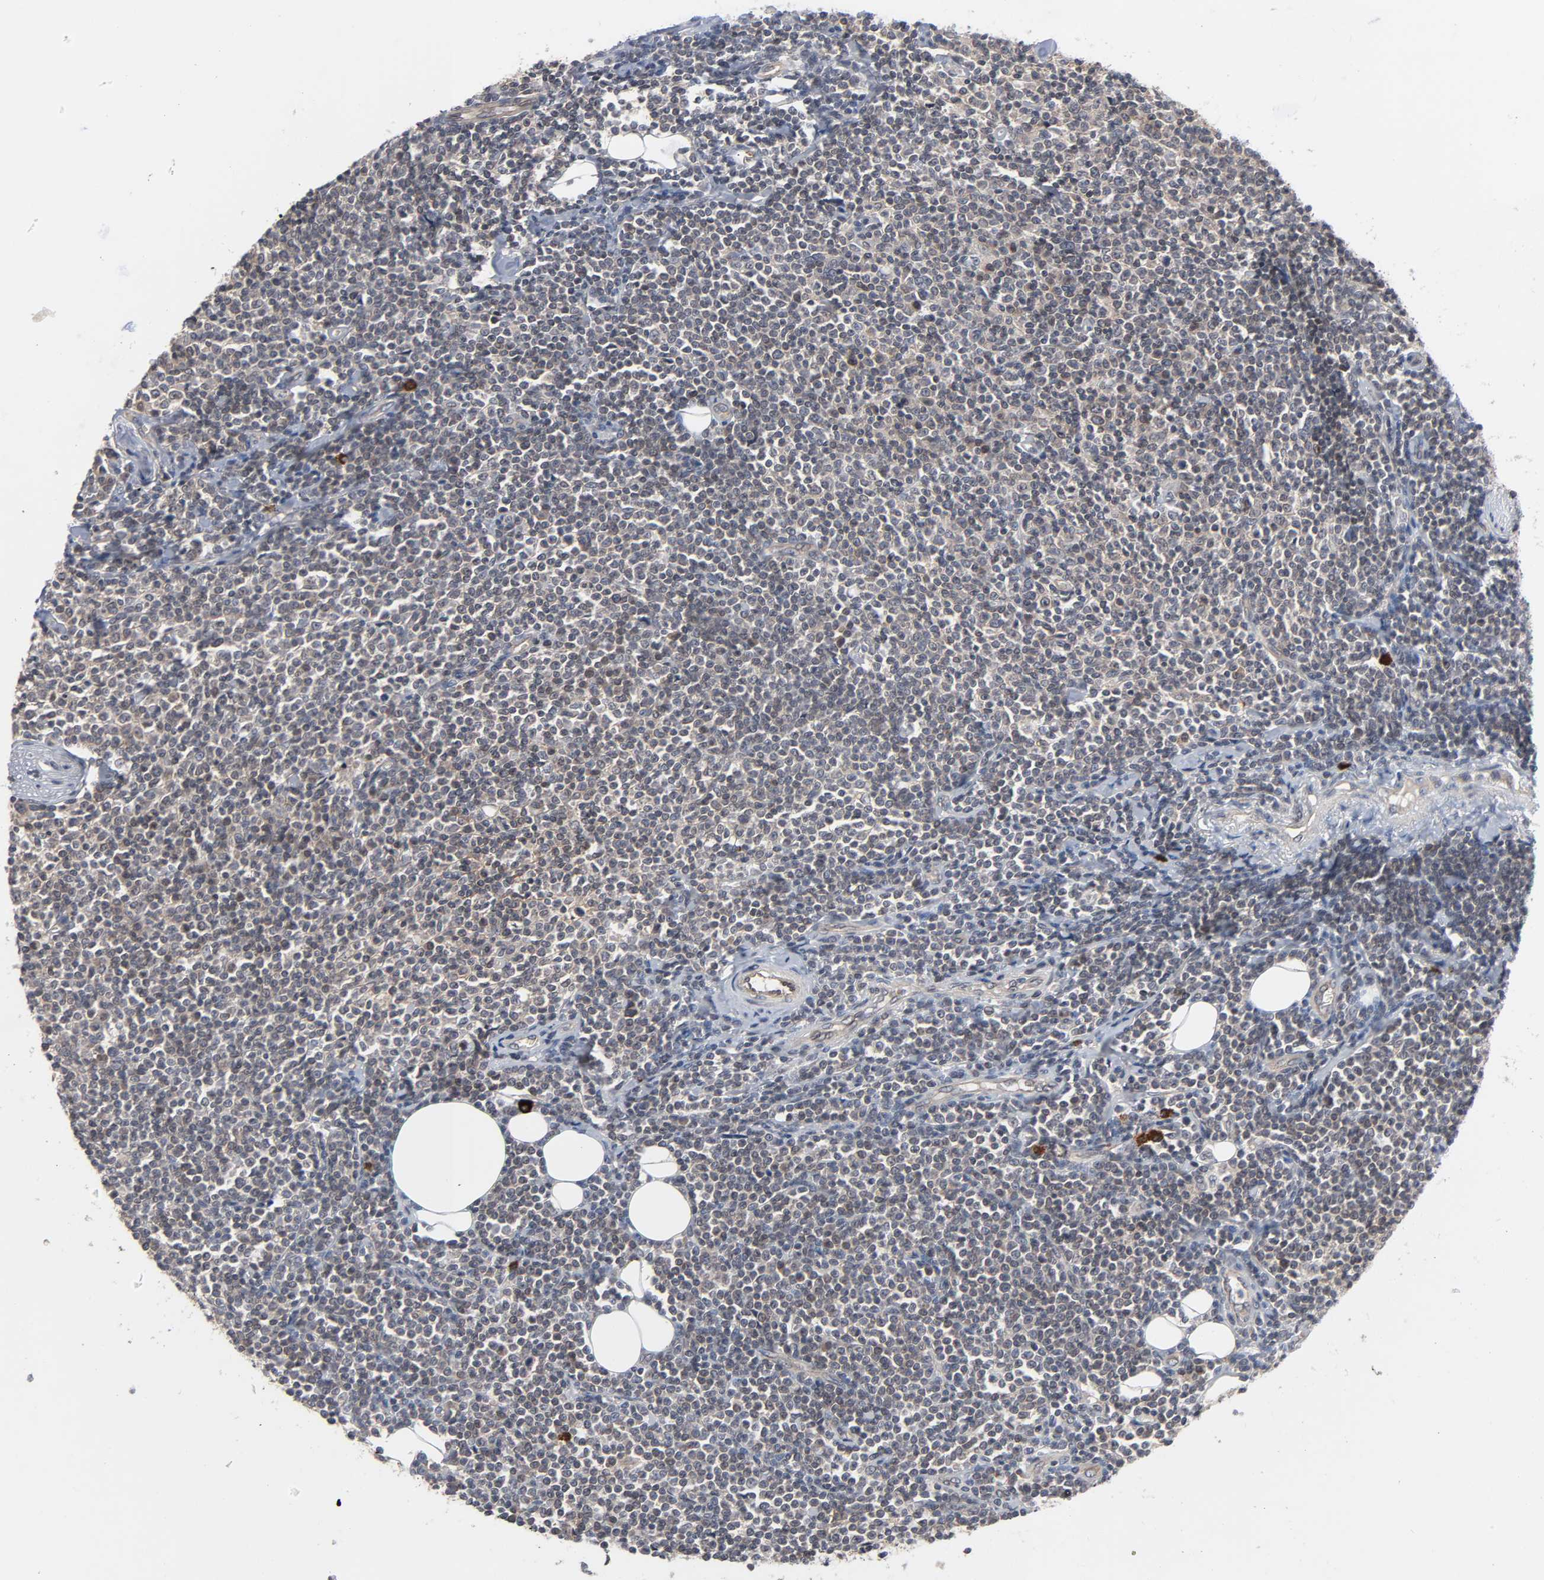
{"staining": {"intensity": "weak", "quantity": "25%-75%", "location": "cytoplasmic/membranous,nuclear"}, "tissue": "lymphoma", "cell_type": "Tumor cells", "image_type": "cancer", "snomed": [{"axis": "morphology", "description": "Malignant lymphoma, non-Hodgkin's type, Low grade"}, {"axis": "topography", "description": "Soft tissue"}], "caption": "There is low levels of weak cytoplasmic/membranous and nuclear staining in tumor cells of malignant lymphoma, non-Hodgkin's type (low-grade), as demonstrated by immunohistochemical staining (brown color).", "gene": "CCDC175", "patient": {"sex": "male", "age": 92}}